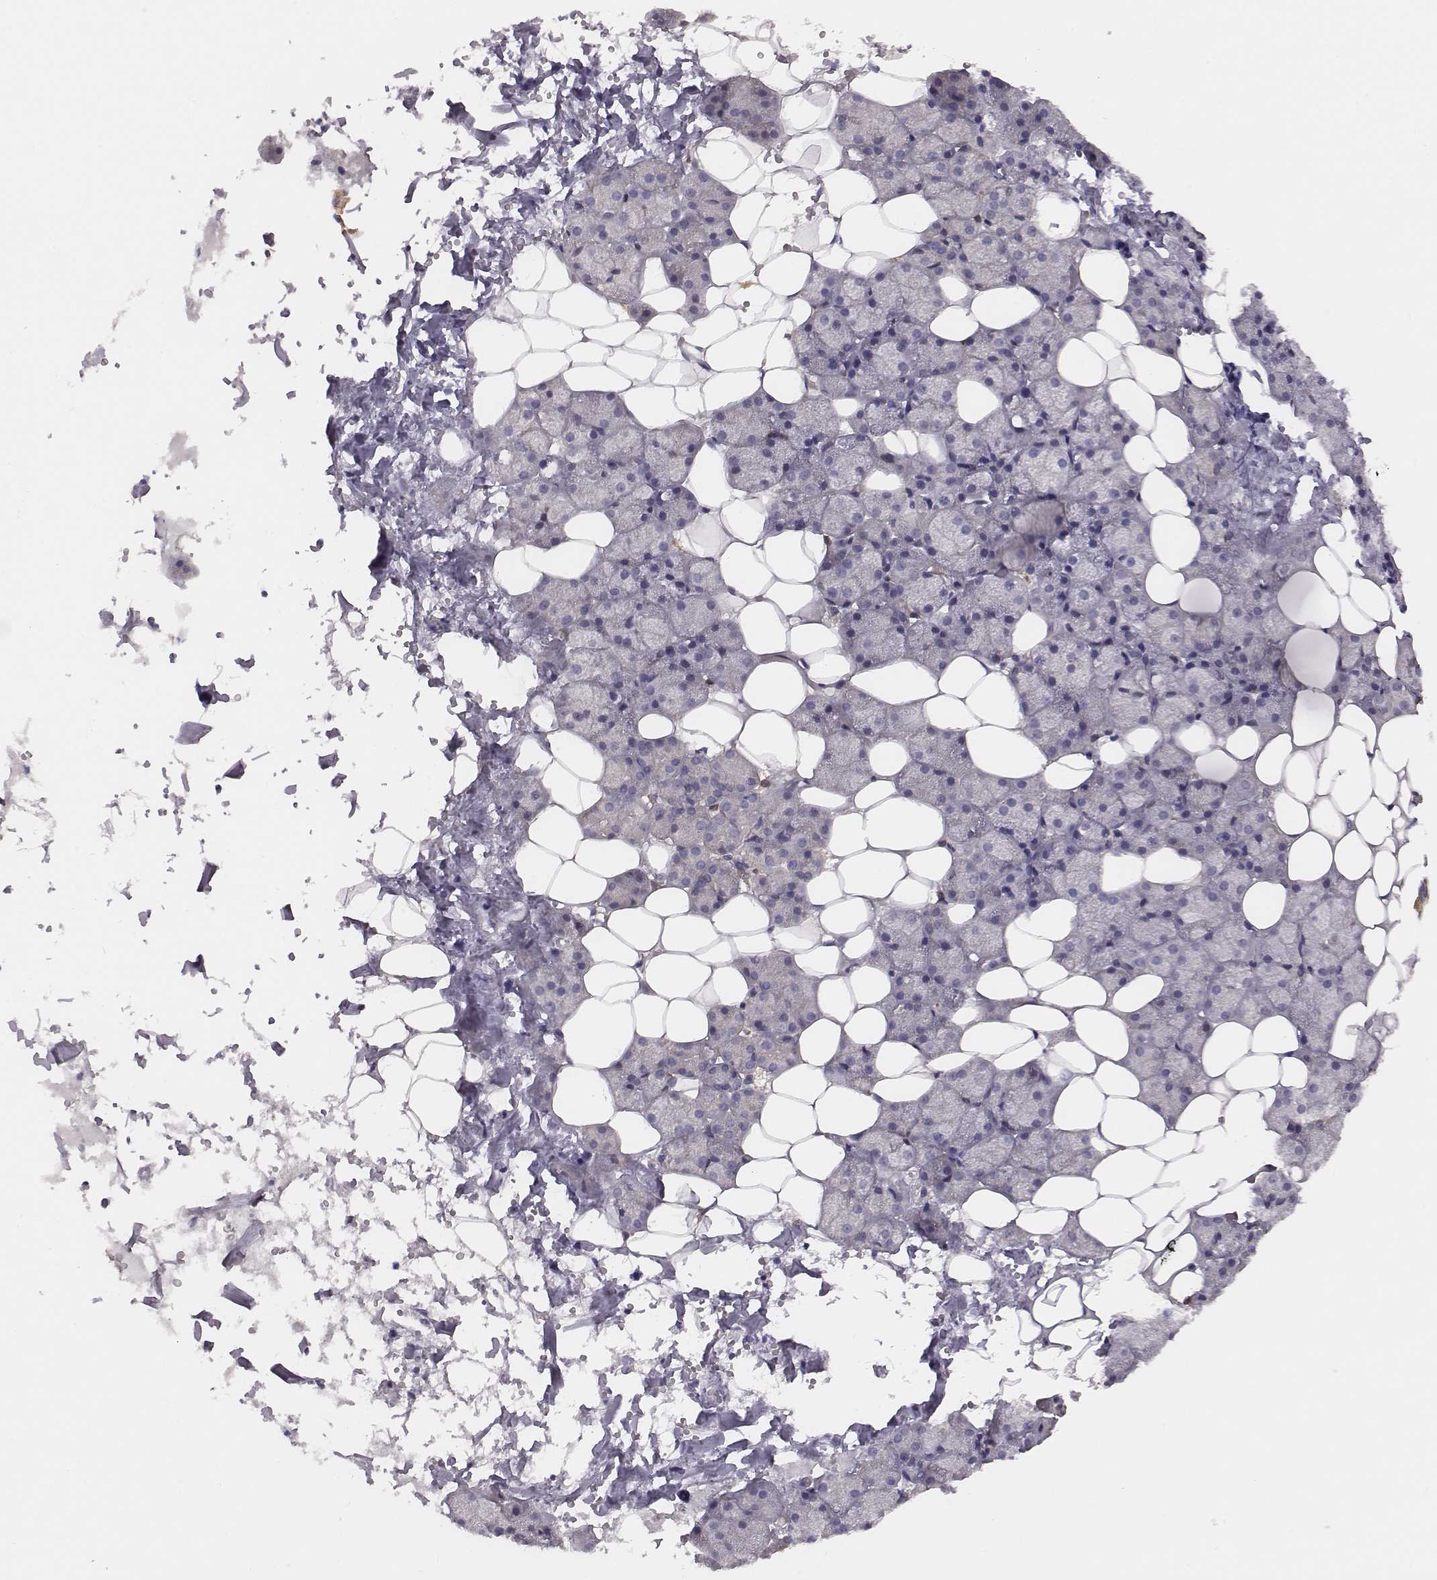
{"staining": {"intensity": "moderate", "quantity": "<25%", "location": "cytoplasmic/membranous"}, "tissue": "salivary gland", "cell_type": "Glandular cells", "image_type": "normal", "snomed": [{"axis": "morphology", "description": "Normal tissue, NOS"}, {"axis": "topography", "description": "Salivary gland"}], "caption": "Benign salivary gland exhibits moderate cytoplasmic/membranous expression in about <25% of glandular cells (DAB IHC with brightfield microscopy, high magnification)..", "gene": "SCARF1", "patient": {"sex": "male", "age": 38}}